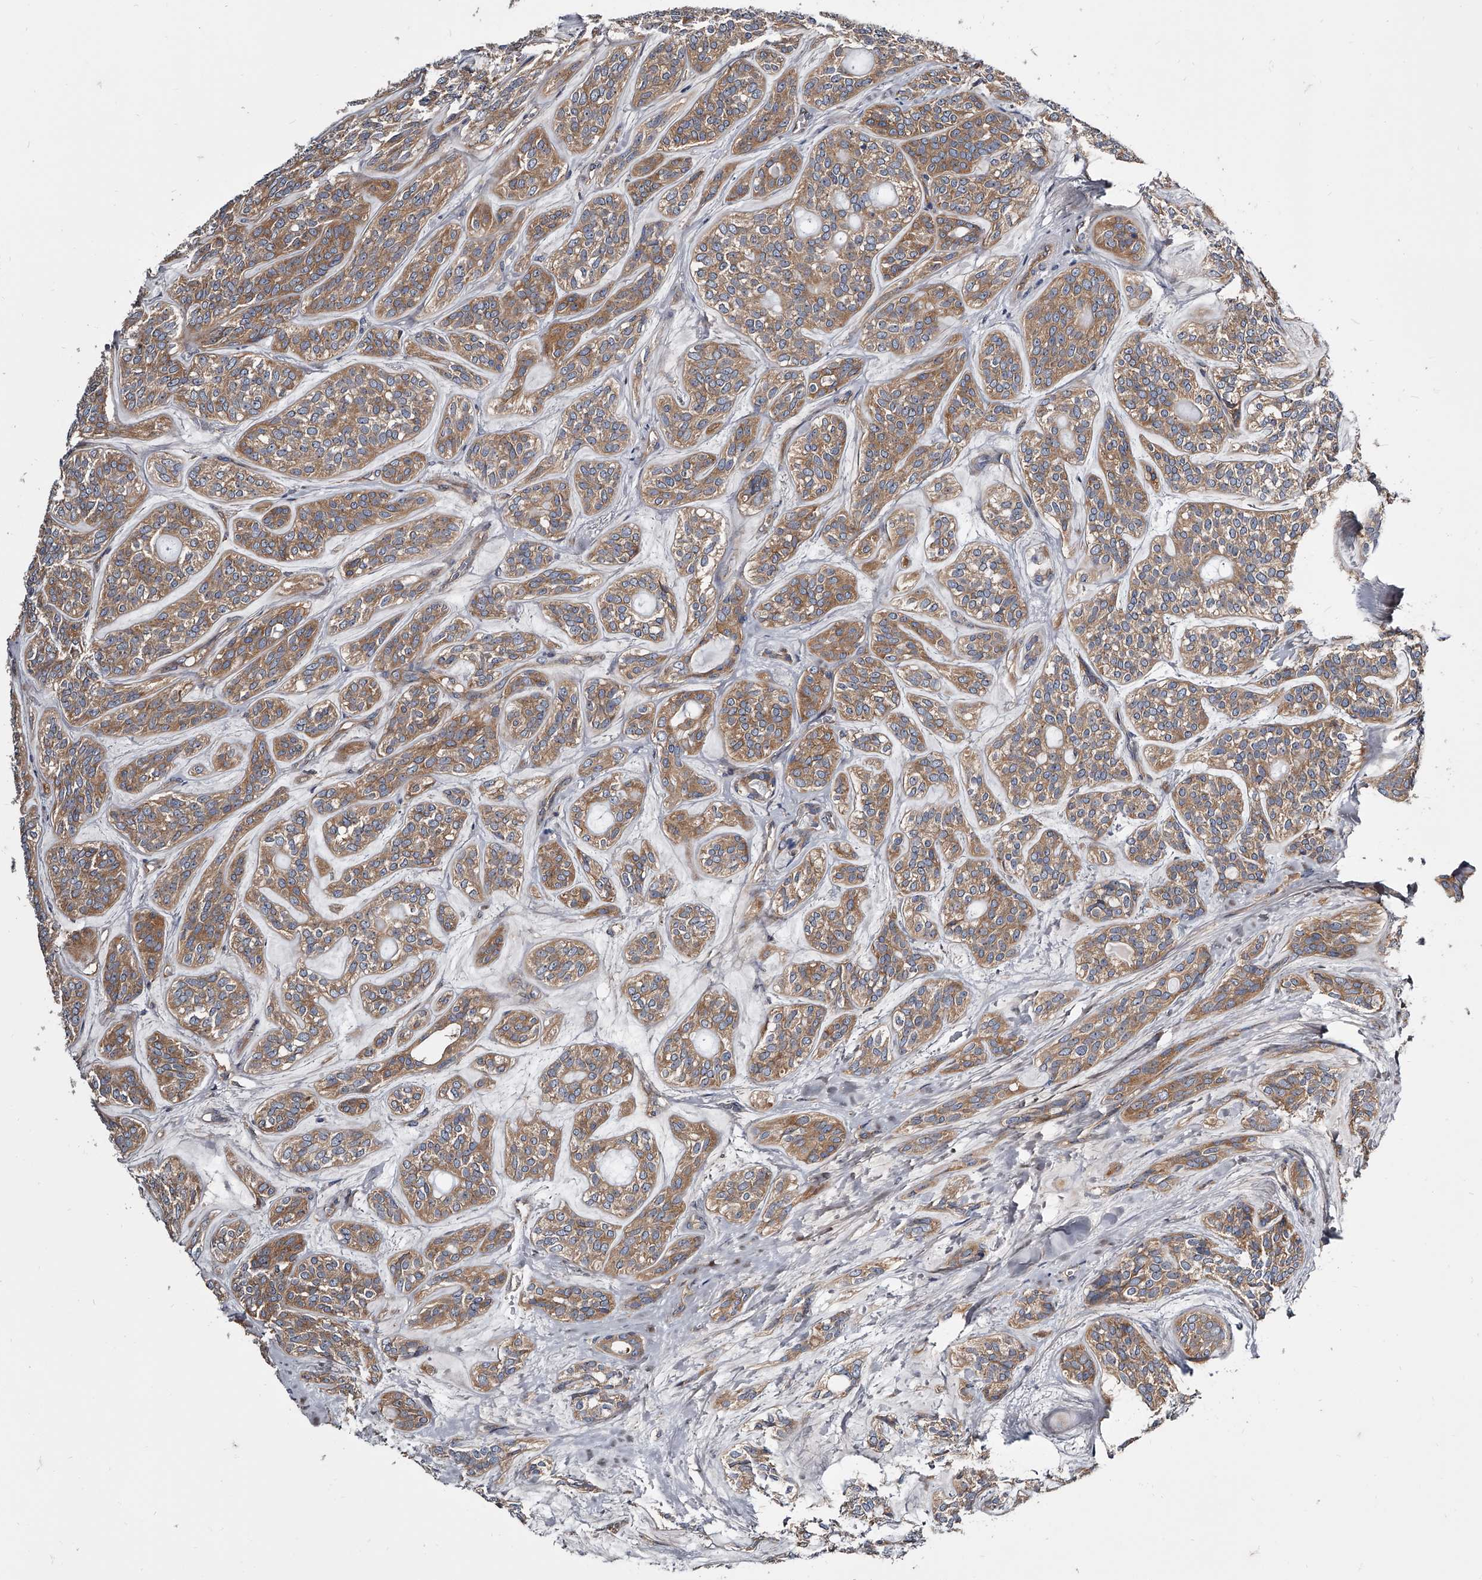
{"staining": {"intensity": "moderate", "quantity": ">75%", "location": "cytoplasmic/membranous"}, "tissue": "head and neck cancer", "cell_type": "Tumor cells", "image_type": "cancer", "snomed": [{"axis": "morphology", "description": "Adenocarcinoma, NOS"}, {"axis": "topography", "description": "Head-Neck"}], "caption": "An IHC image of neoplastic tissue is shown. Protein staining in brown highlights moderate cytoplasmic/membranous positivity in head and neck adenocarcinoma within tumor cells. (IHC, brightfield microscopy, high magnification).", "gene": "GAPVD1", "patient": {"sex": "male", "age": 66}}